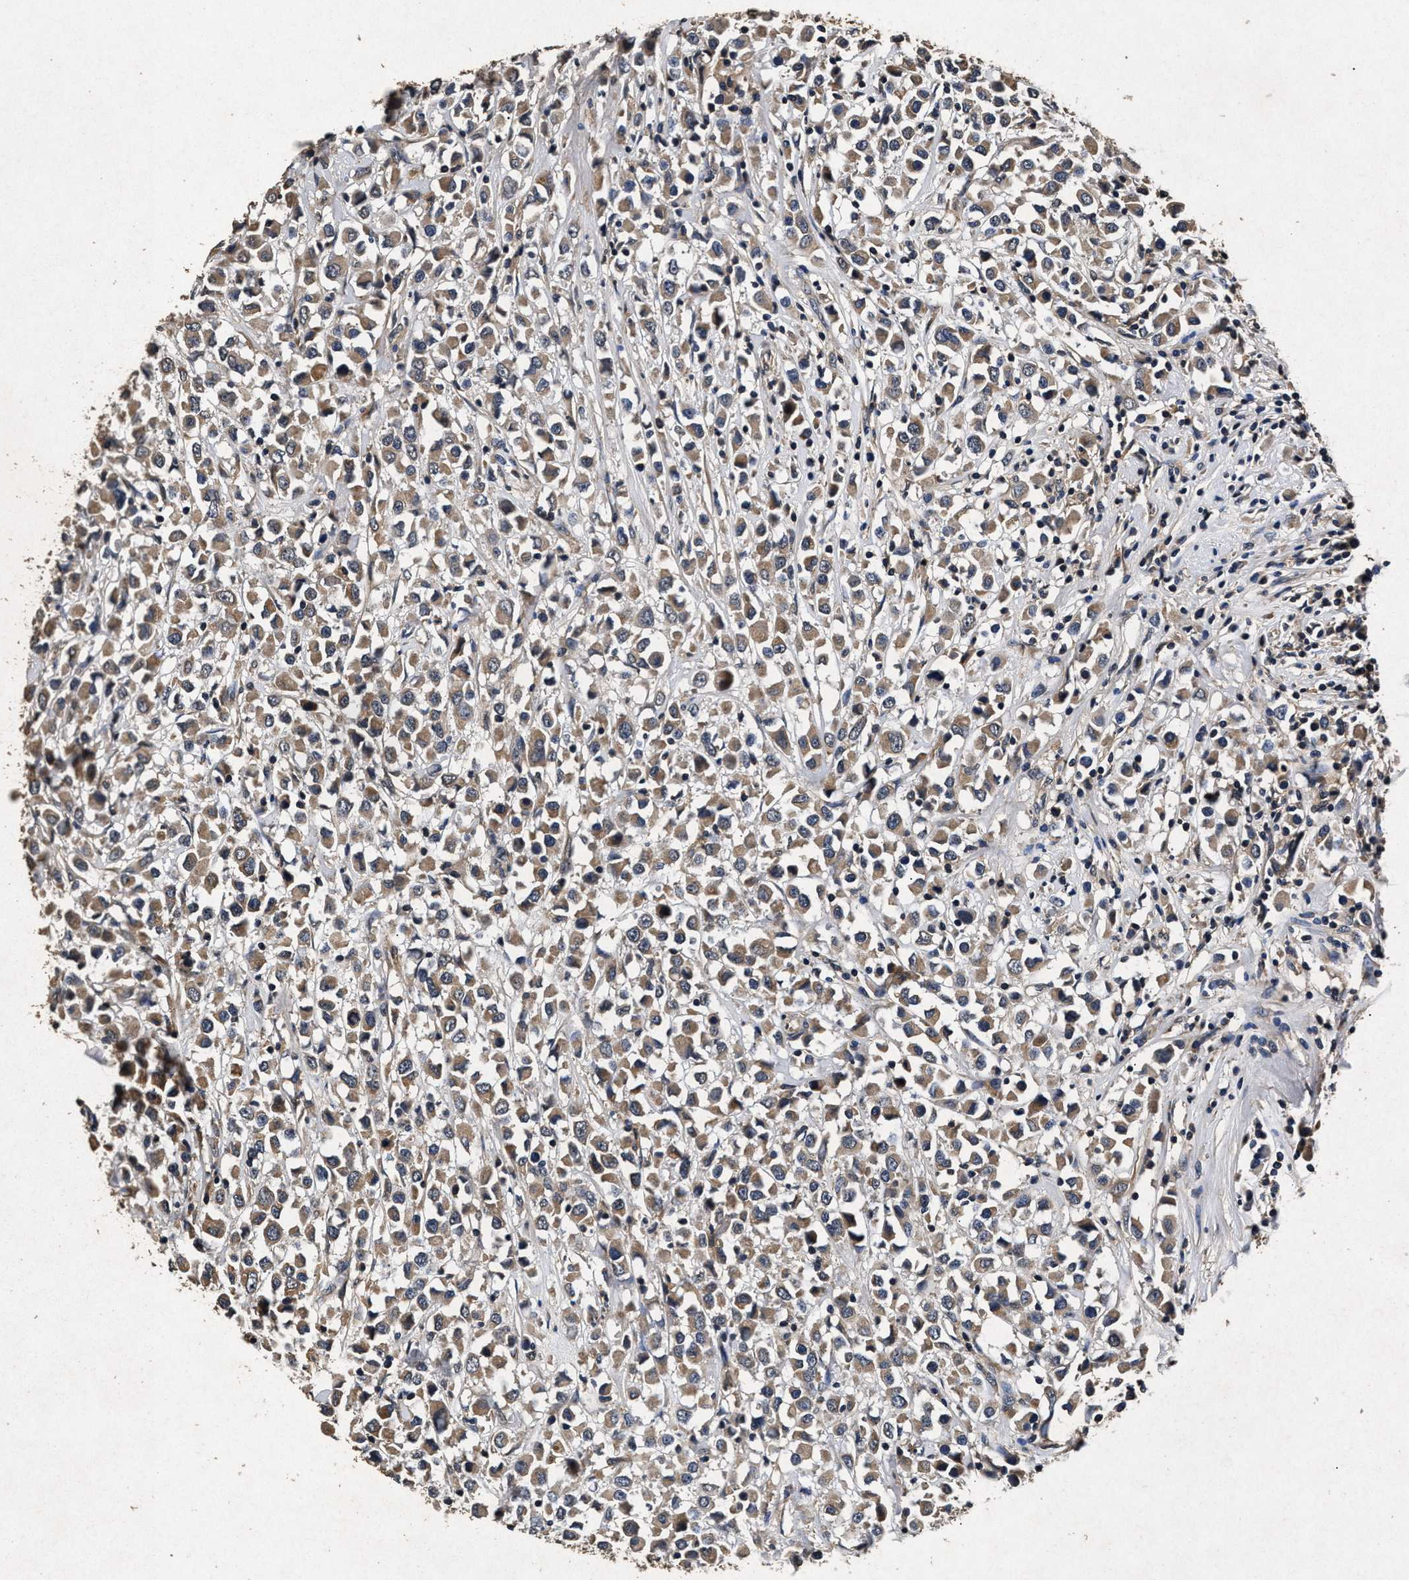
{"staining": {"intensity": "moderate", "quantity": ">75%", "location": "cytoplasmic/membranous"}, "tissue": "breast cancer", "cell_type": "Tumor cells", "image_type": "cancer", "snomed": [{"axis": "morphology", "description": "Duct carcinoma"}, {"axis": "topography", "description": "Breast"}], "caption": "Breast invasive ductal carcinoma was stained to show a protein in brown. There is medium levels of moderate cytoplasmic/membranous staining in approximately >75% of tumor cells.", "gene": "PPP1CC", "patient": {"sex": "female", "age": 61}}